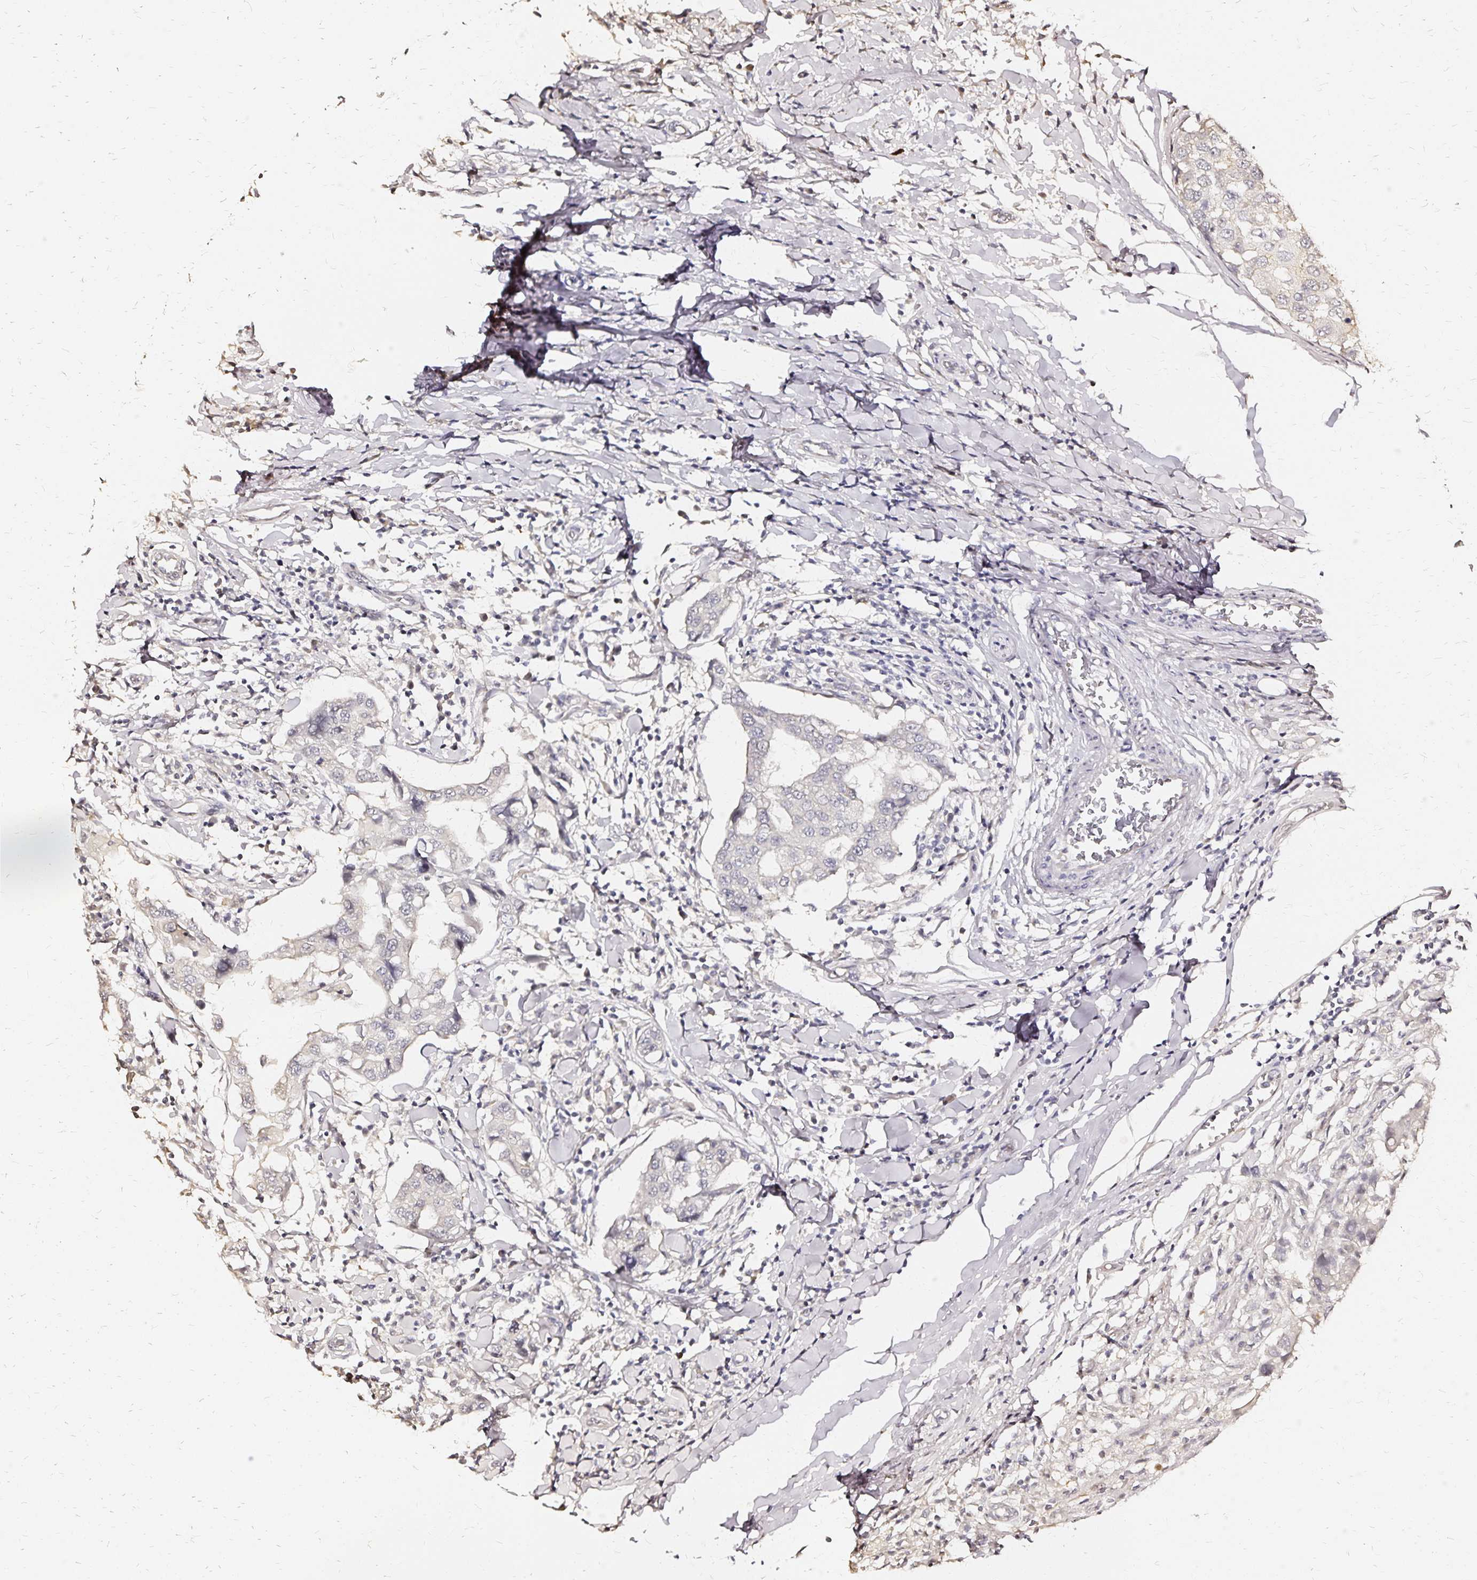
{"staining": {"intensity": "negative", "quantity": "none", "location": "none"}, "tissue": "breast cancer", "cell_type": "Tumor cells", "image_type": "cancer", "snomed": [{"axis": "morphology", "description": "Duct carcinoma"}, {"axis": "topography", "description": "Breast"}], "caption": "Immunohistochemical staining of human breast cancer (intraductal carcinoma) displays no significant positivity in tumor cells.", "gene": "SLC5A1", "patient": {"sex": "female", "age": 27}}